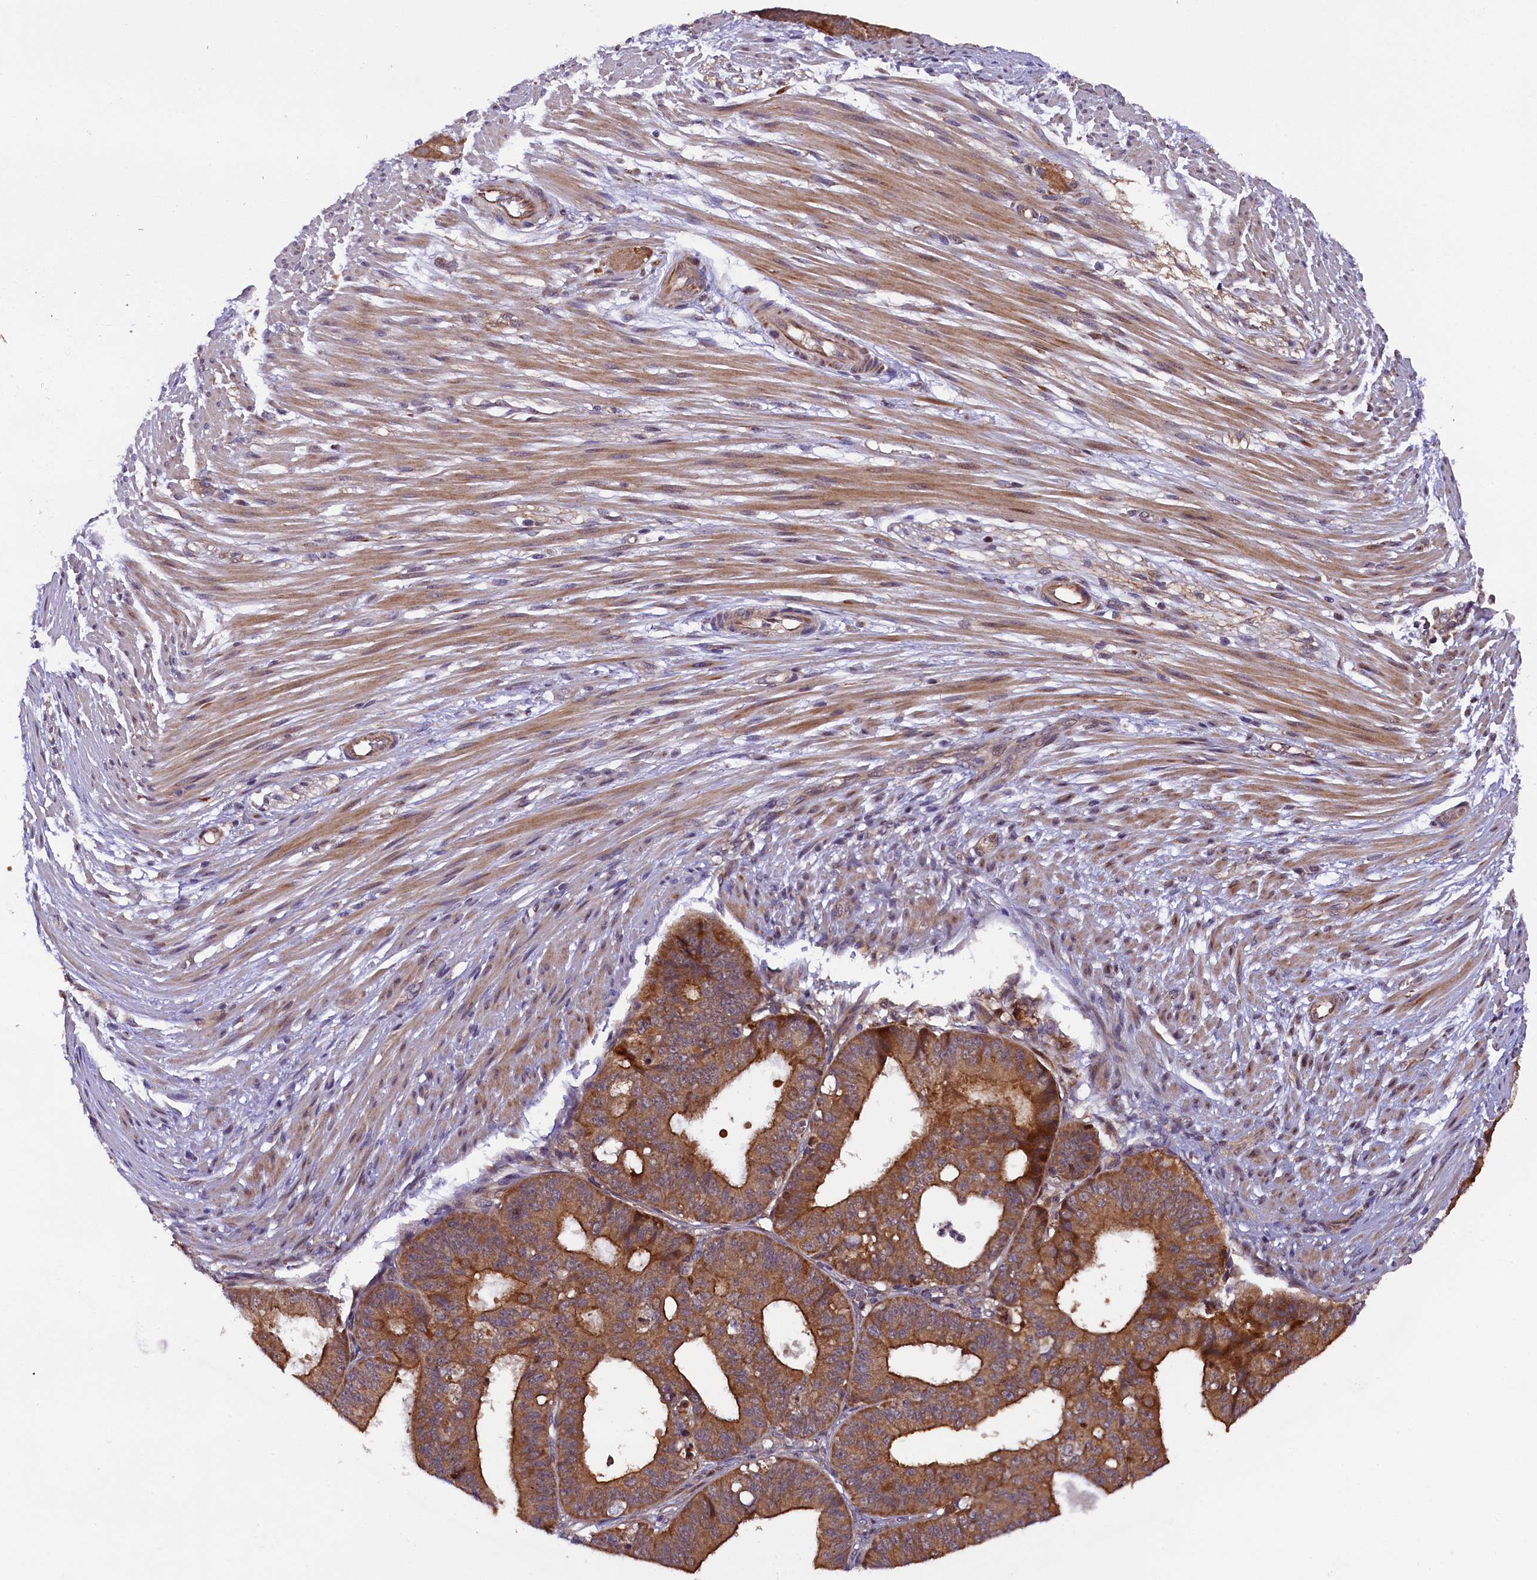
{"staining": {"intensity": "moderate", "quantity": ">75%", "location": "cytoplasmic/membranous"}, "tissue": "ovarian cancer", "cell_type": "Tumor cells", "image_type": "cancer", "snomed": [{"axis": "morphology", "description": "Carcinoma, endometroid"}, {"axis": "topography", "description": "Appendix"}, {"axis": "topography", "description": "Ovary"}], "caption": "Human ovarian cancer (endometroid carcinoma) stained for a protein (brown) demonstrates moderate cytoplasmic/membranous positive positivity in approximately >75% of tumor cells.", "gene": "DOHH", "patient": {"sex": "female", "age": 42}}